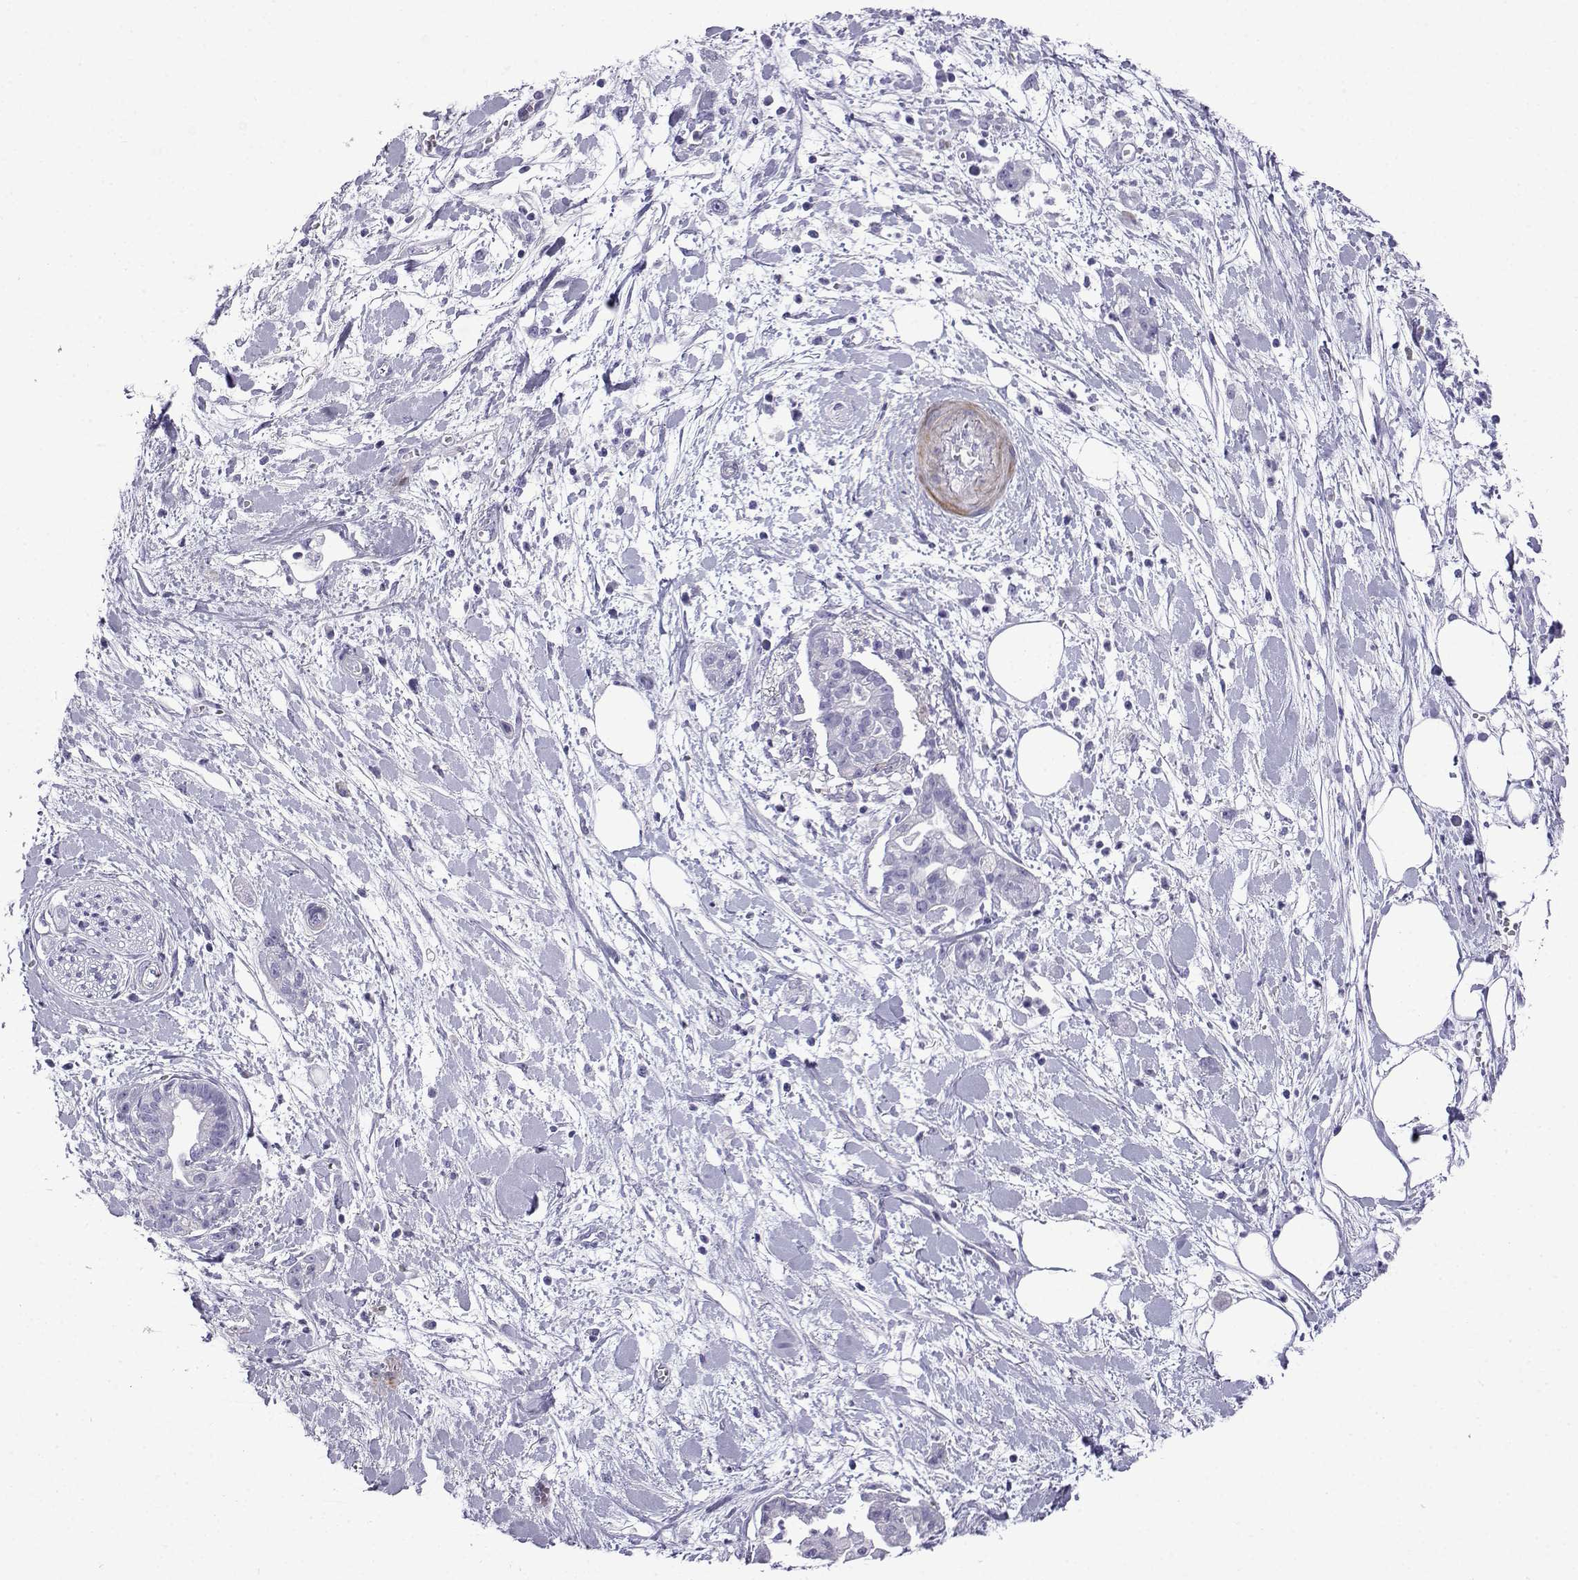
{"staining": {"intensity": "negative", "quantity": "none", "location": "none"}, "tissue": "pancreatic cancer", "cell_type": "Tumor cells", "image_type": "cancer", "snomed": [{"axis": "morphology", "description": "Normal tissue, NOS"}, {"axis": "morphology", "description": "Adenocarcinoma, NOS"}, {"axis": "topography", "description": "Lymph node"}, {"axis": "topography", "description": "Pancreas"}], "caption": "Immunohistochemistry (IHC) of human pancreatic adenocarcinoma demonstrates no expression in tumor cells.", "gene": "KCNF1", "patient": {"sex": "female", "age": 58}}